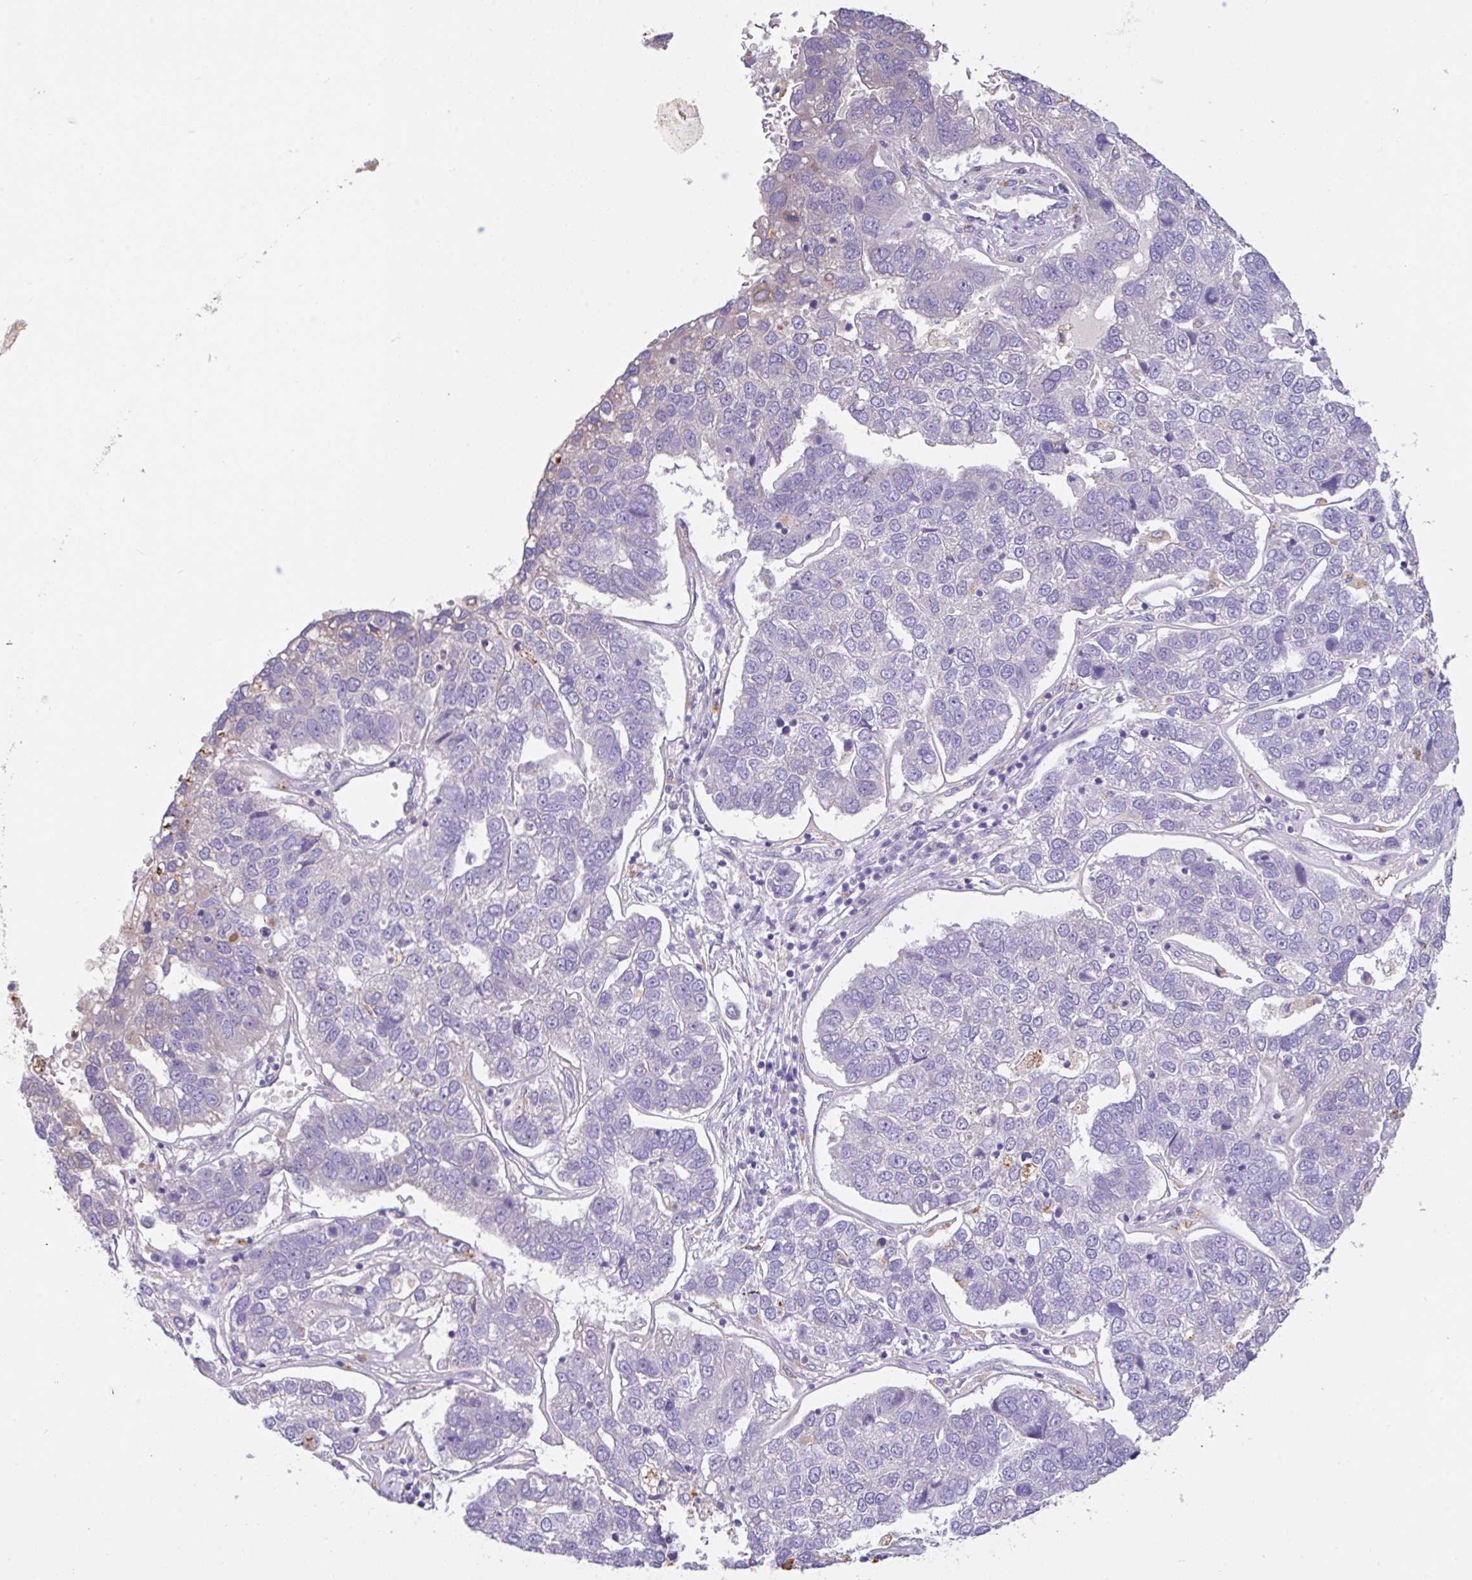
{"staining": {"intensity": "negative", "quantity": "none", "location": "none"}, "tissue": "pancreatic cancer", "cell_type": "Tumor cells", "image_type": "cancer", "snomed": [{"axis": "morphology", "description": "Adenocarcinoma, NOS"}, {"axis": "topography", "description": "Pancreas"}], "caption": "Pancreatic cancer (adenocarcinoma) was stained to show a protein in brown. There is no significant expression in tumor cells.", "gene": "EPN3", "patient": {"sex": "female", "age": 61}}